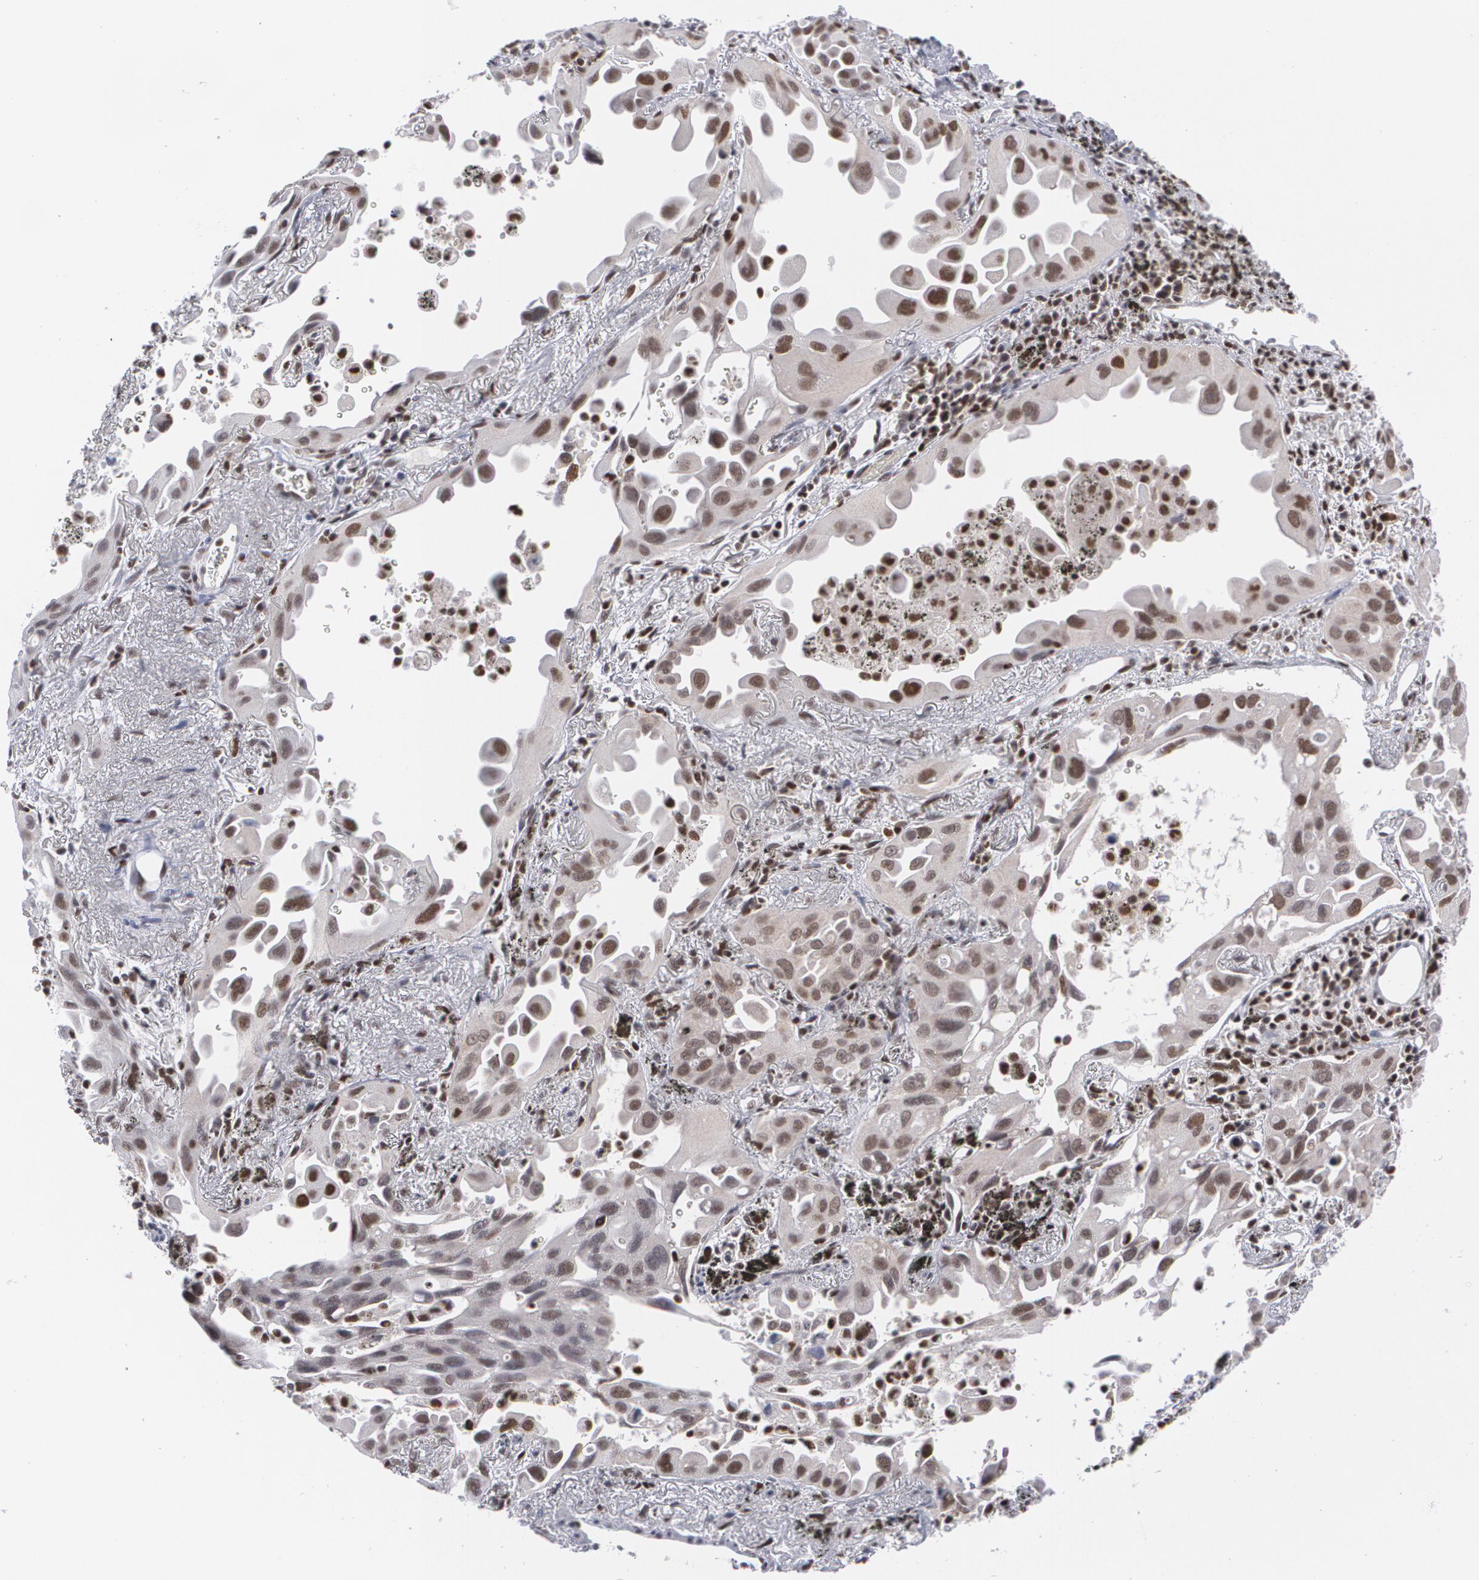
{"staining": {"intensity": "strong", "quantity": "25%-75%", "location": "nuclear"}, "tissue": "lung cancer", "cell_type": "Tumor cells", "image_type": "cancer", "snomed": [{"axis": "morphology", "description": "Adenocarcinoma, NOS"}, {"axis": "topography", "description": "Lung"}], "caption": "Protein staining of lung cancer tissue displays strong nuclear staining in approximately 25%-75% of tumor cells.", "gene": "MCL1", "patient": {"sex": "male", "age": 68}}